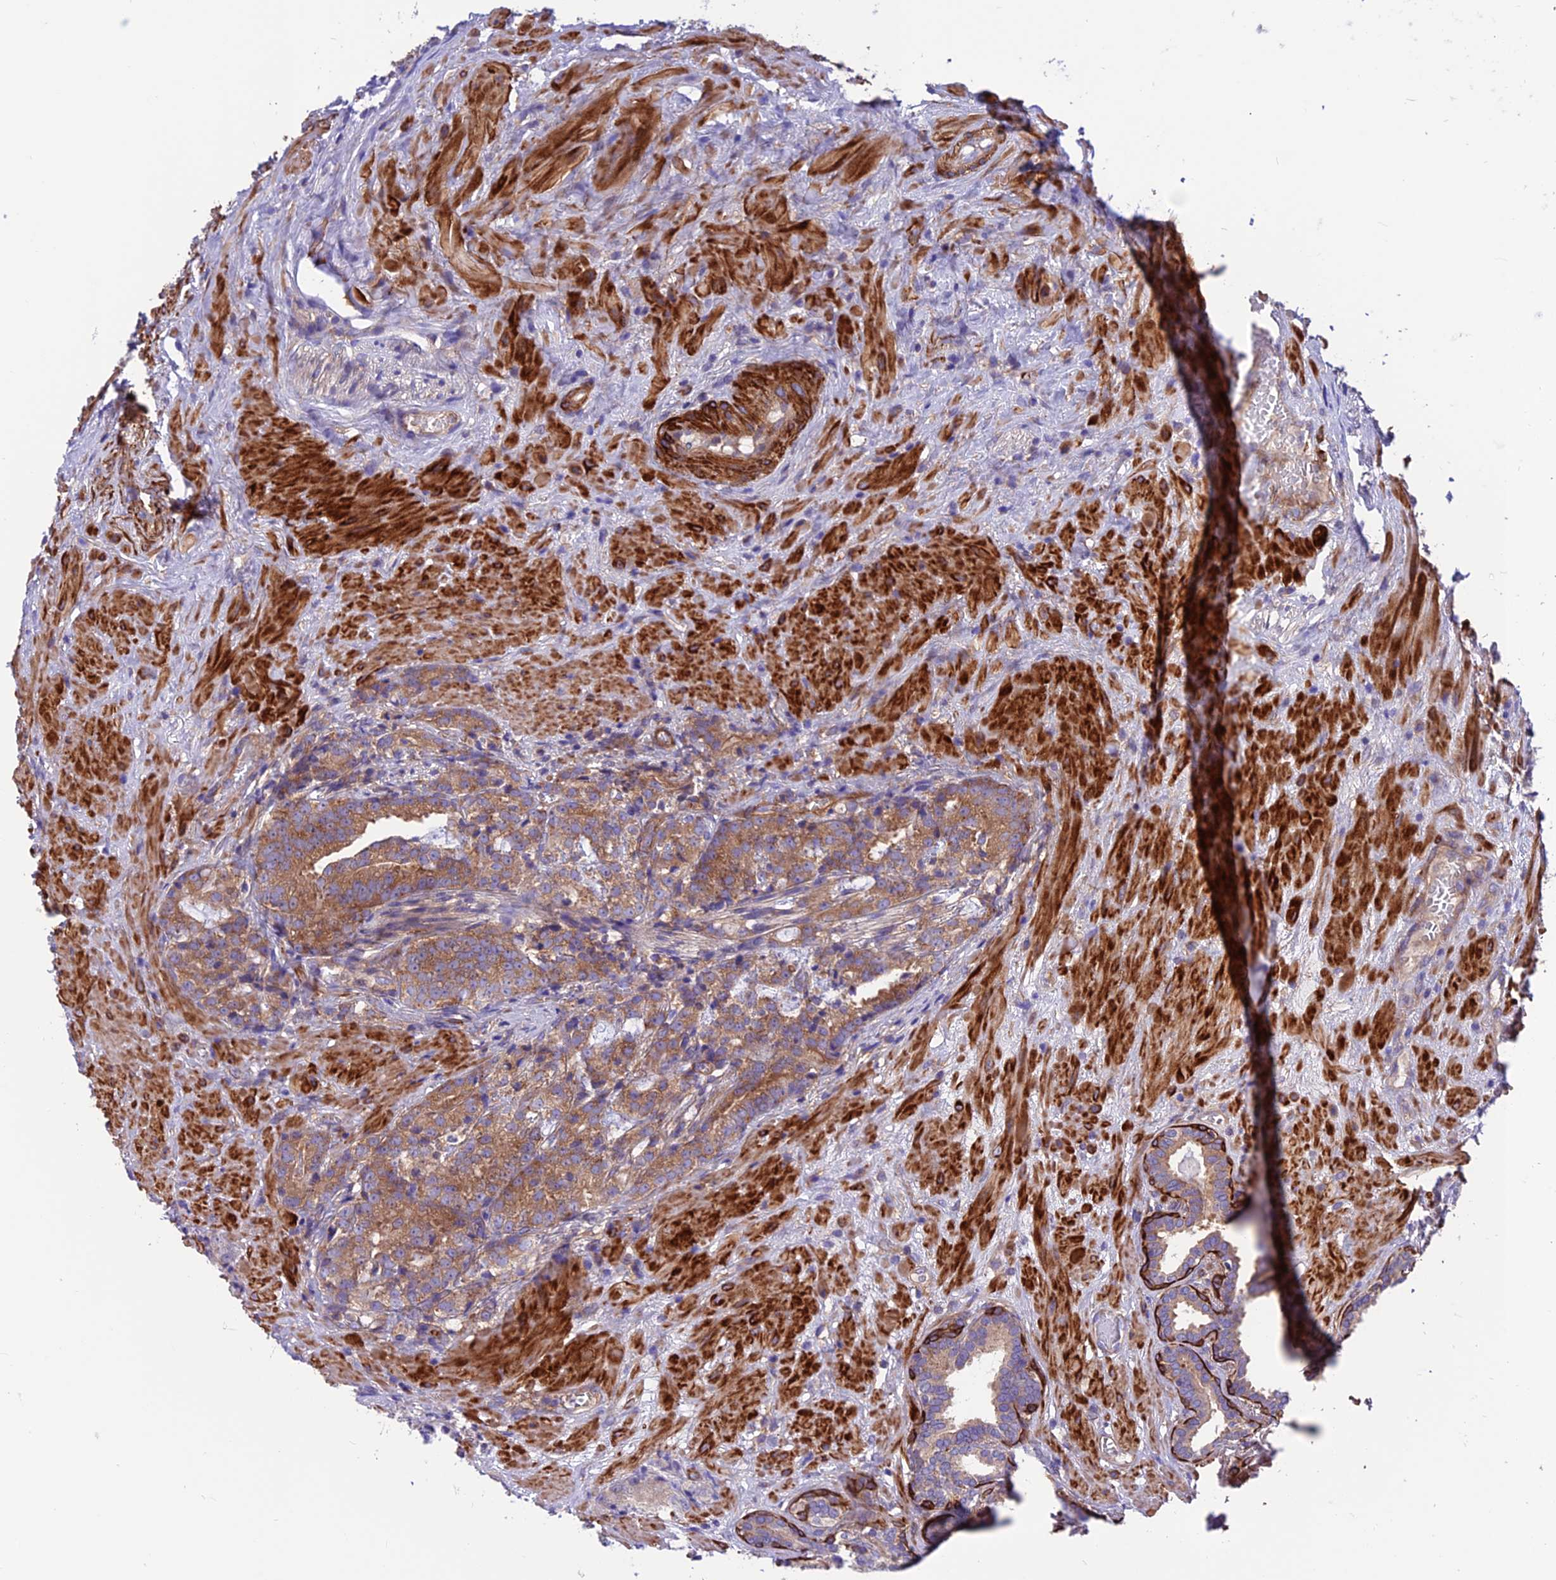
{"staining": {"intensity": "moderate", "quantity": ">75%", "location": "cytoplasmic/membranous"}, "tissue": "prostate cancer", "cell_type": "Tumor cells", "image_type": "cancer", "snomed": [{"axis": "morphology", "description": "Adenocarcinoma, High grade"}, {"axis": "topography", "description": "Prostate"}], "caption": "This is a photomicrograph of immunohistochemistry (IHC) staining of high-grade adenocarcinoma (prostate), which shows moderate staining in the cytoplasmic/membranous of tumor cells.", "gene": "VPS16", "patient": {"sex": "male", "age": 69}}